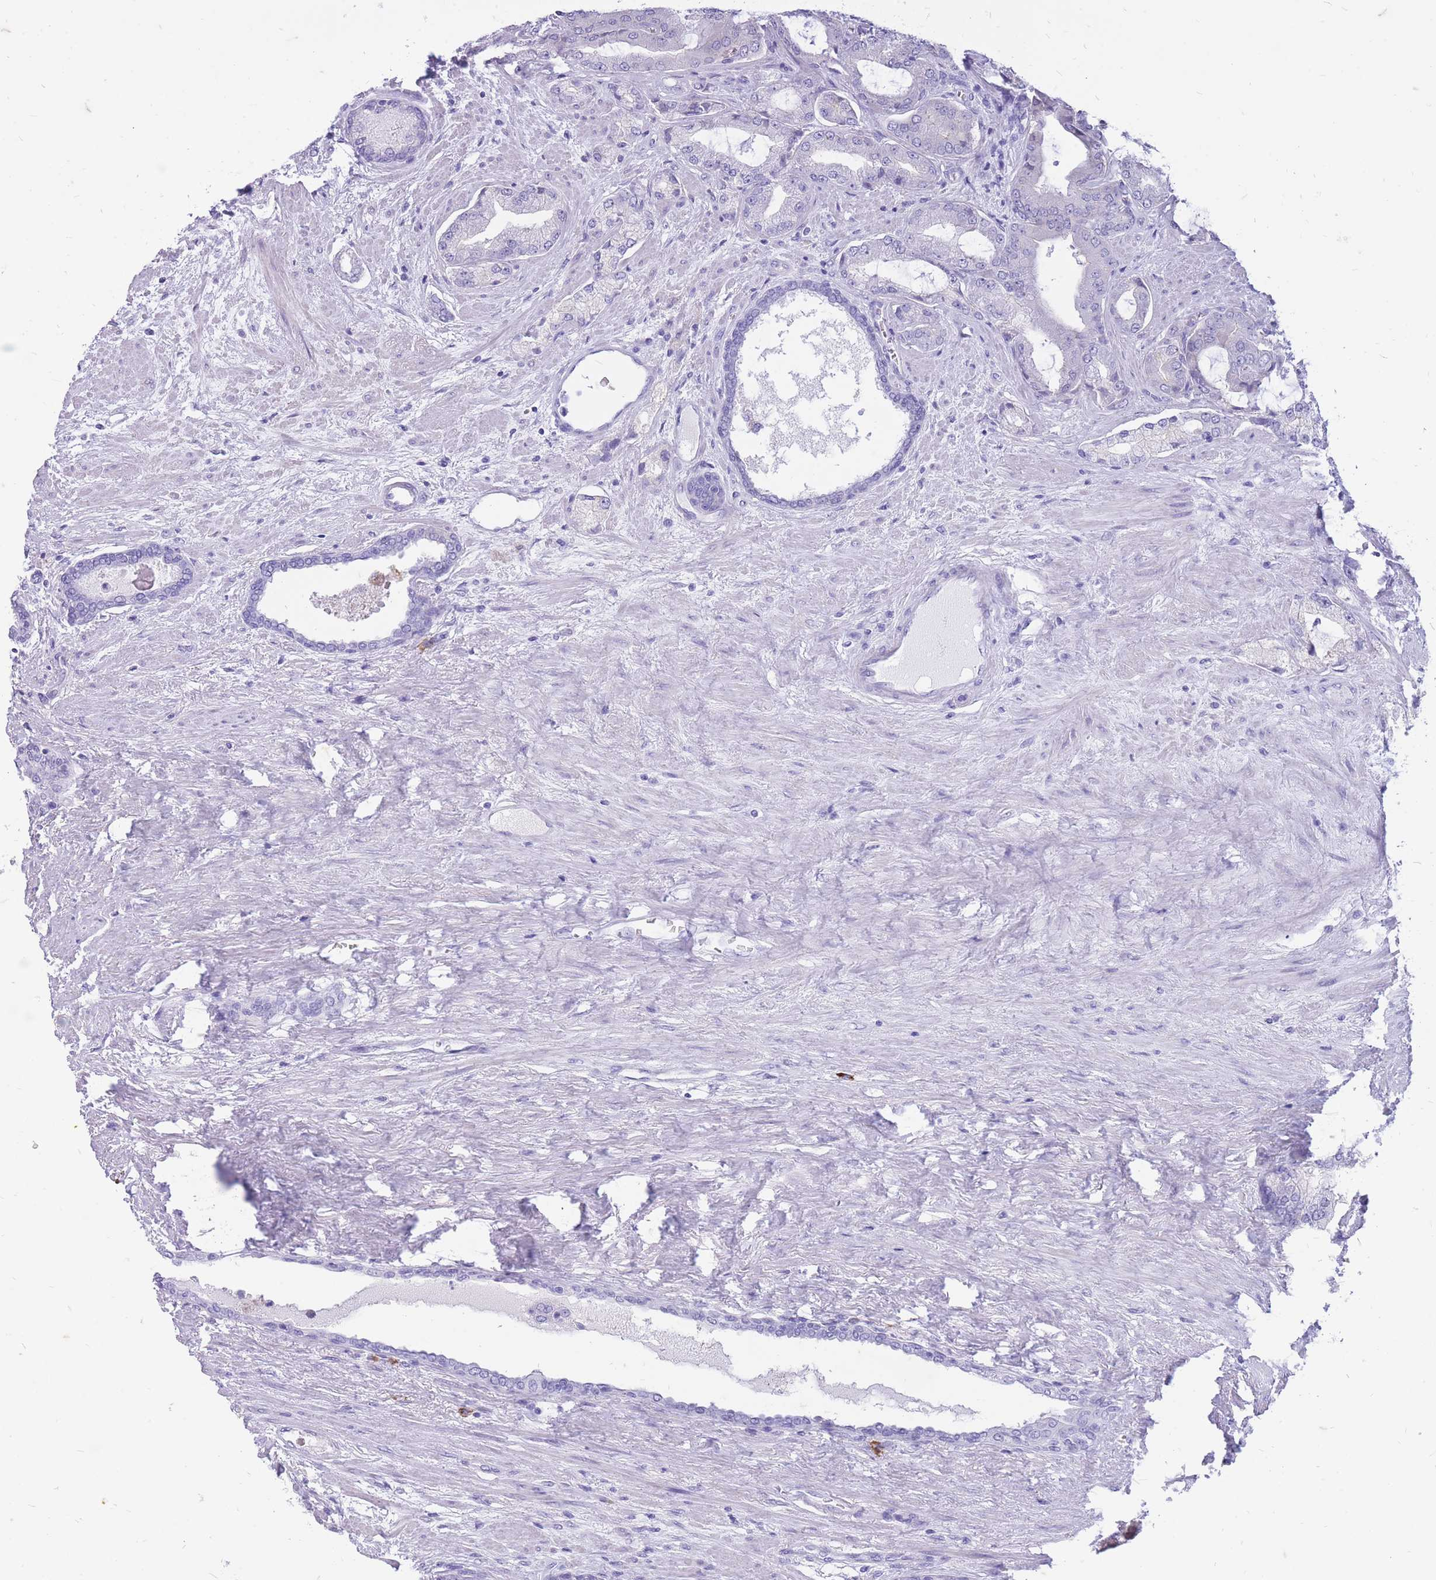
{"staining": {"intensity": "negative", "quantity": "none", "location": "none"}, "tissue": "prostate cancer", "cell_type": "Tumor cells", "image_type": "cancer", "snomed": [{"axis": "morphology", "description": "Adenocarcinoma, High grade"}, {"axis": "topography", "description": "Prostate"}], "caption": "Tumor cells are negative for brown protein staining in adenocarcinoma (high-grade) (prostate).", "gene": "ZFP37", "patient": {"sex": "male", "age": 68}}